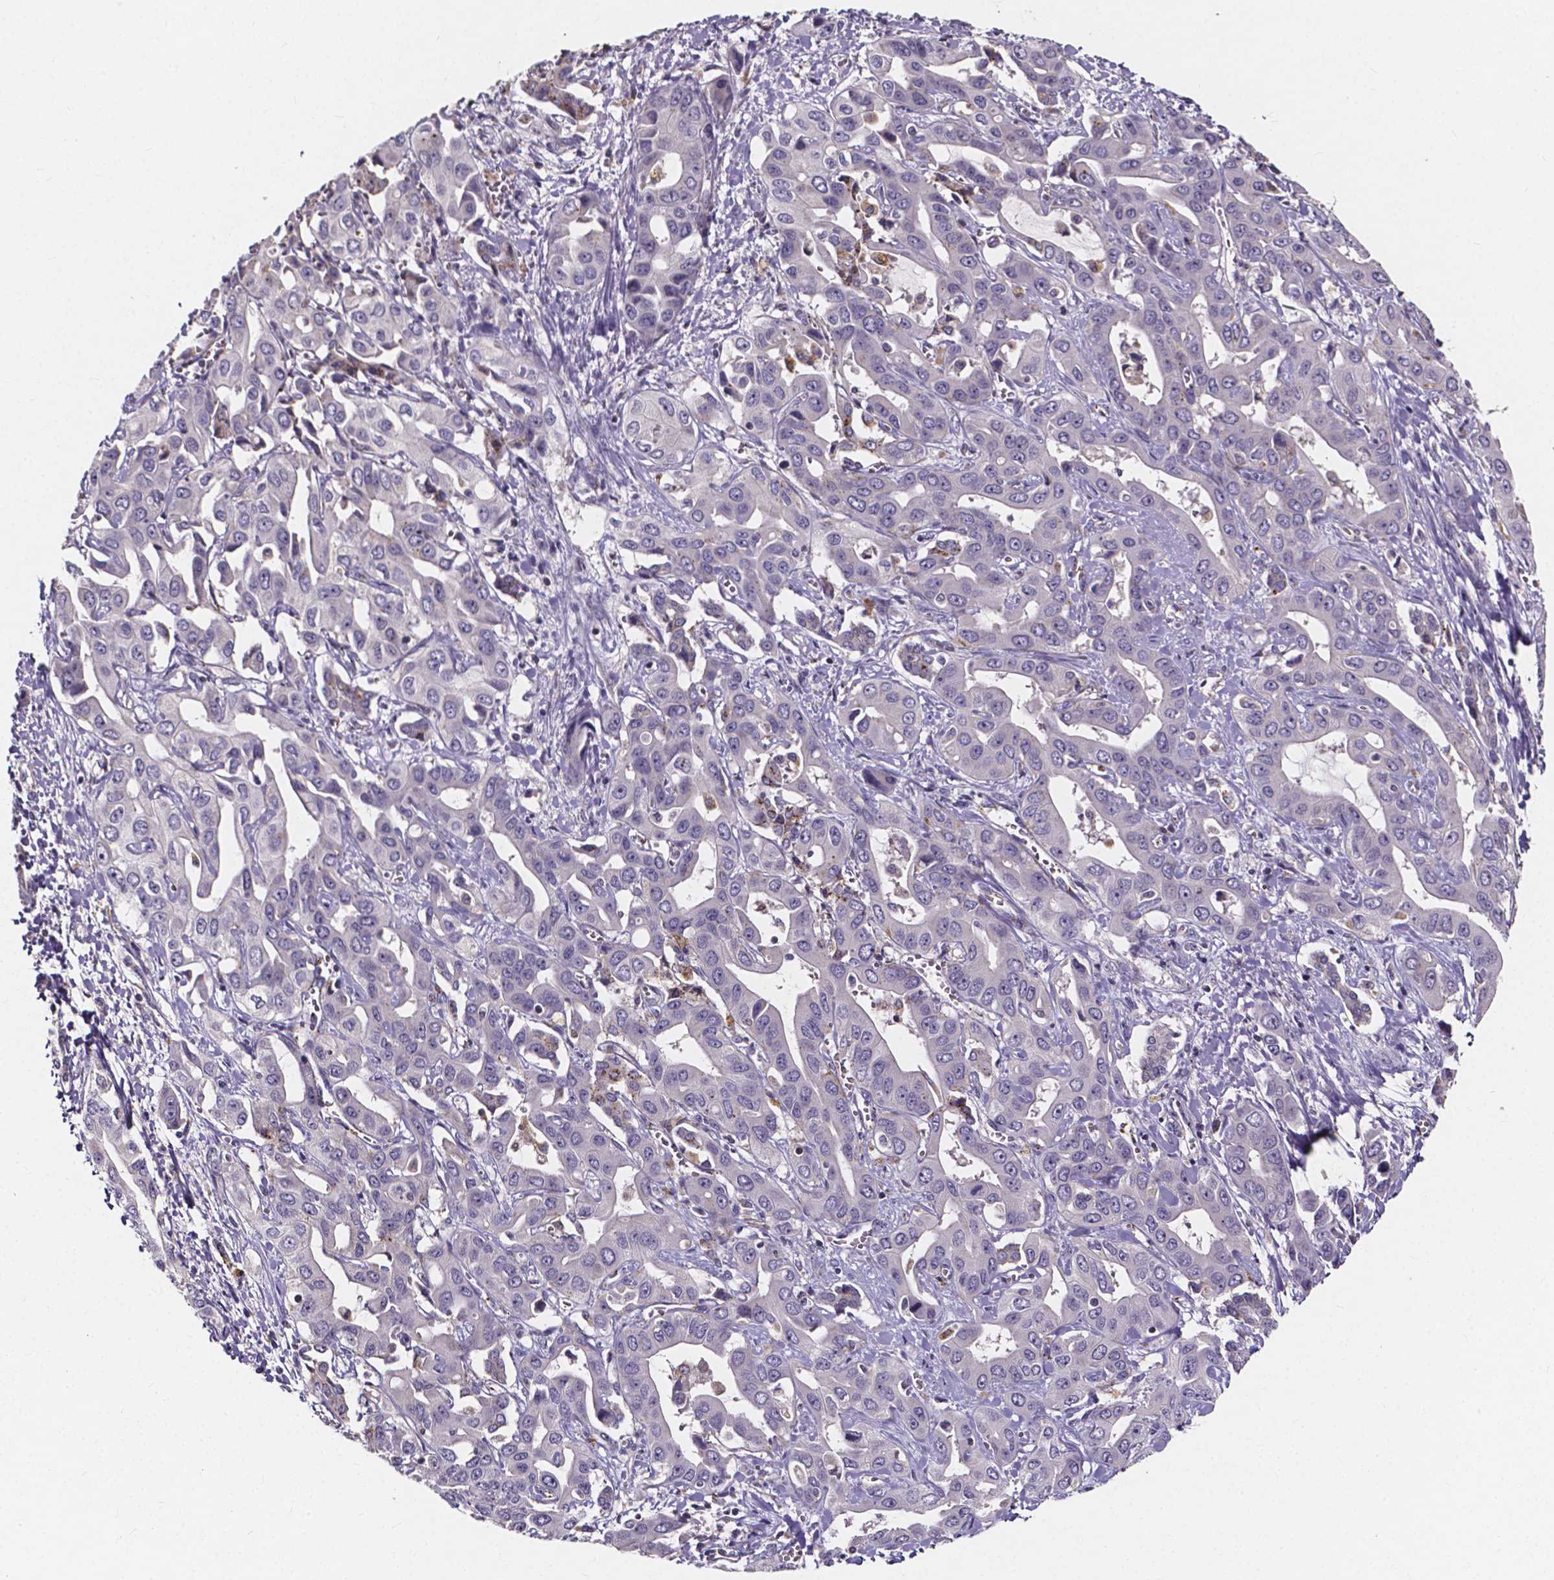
{"staining": {"intensity": "negative", "quantity": "none", "location": "none"}, "tissue": "liver cancer", "cell_type": "Tumor cells", "image_type": "cancer", "snomed": [{"axis": "morphology", "description": "Cholangiocarcinoma"}, {"axis": "topography", "description": "Liver"}], "caption": "Immunohistochemistry (IHC) of human liver cancer (cholangiocarcinoma) shows no staining in tumor cells.", "gene": "THEMIS", "patient": {"sex": "female", "age": 52}}